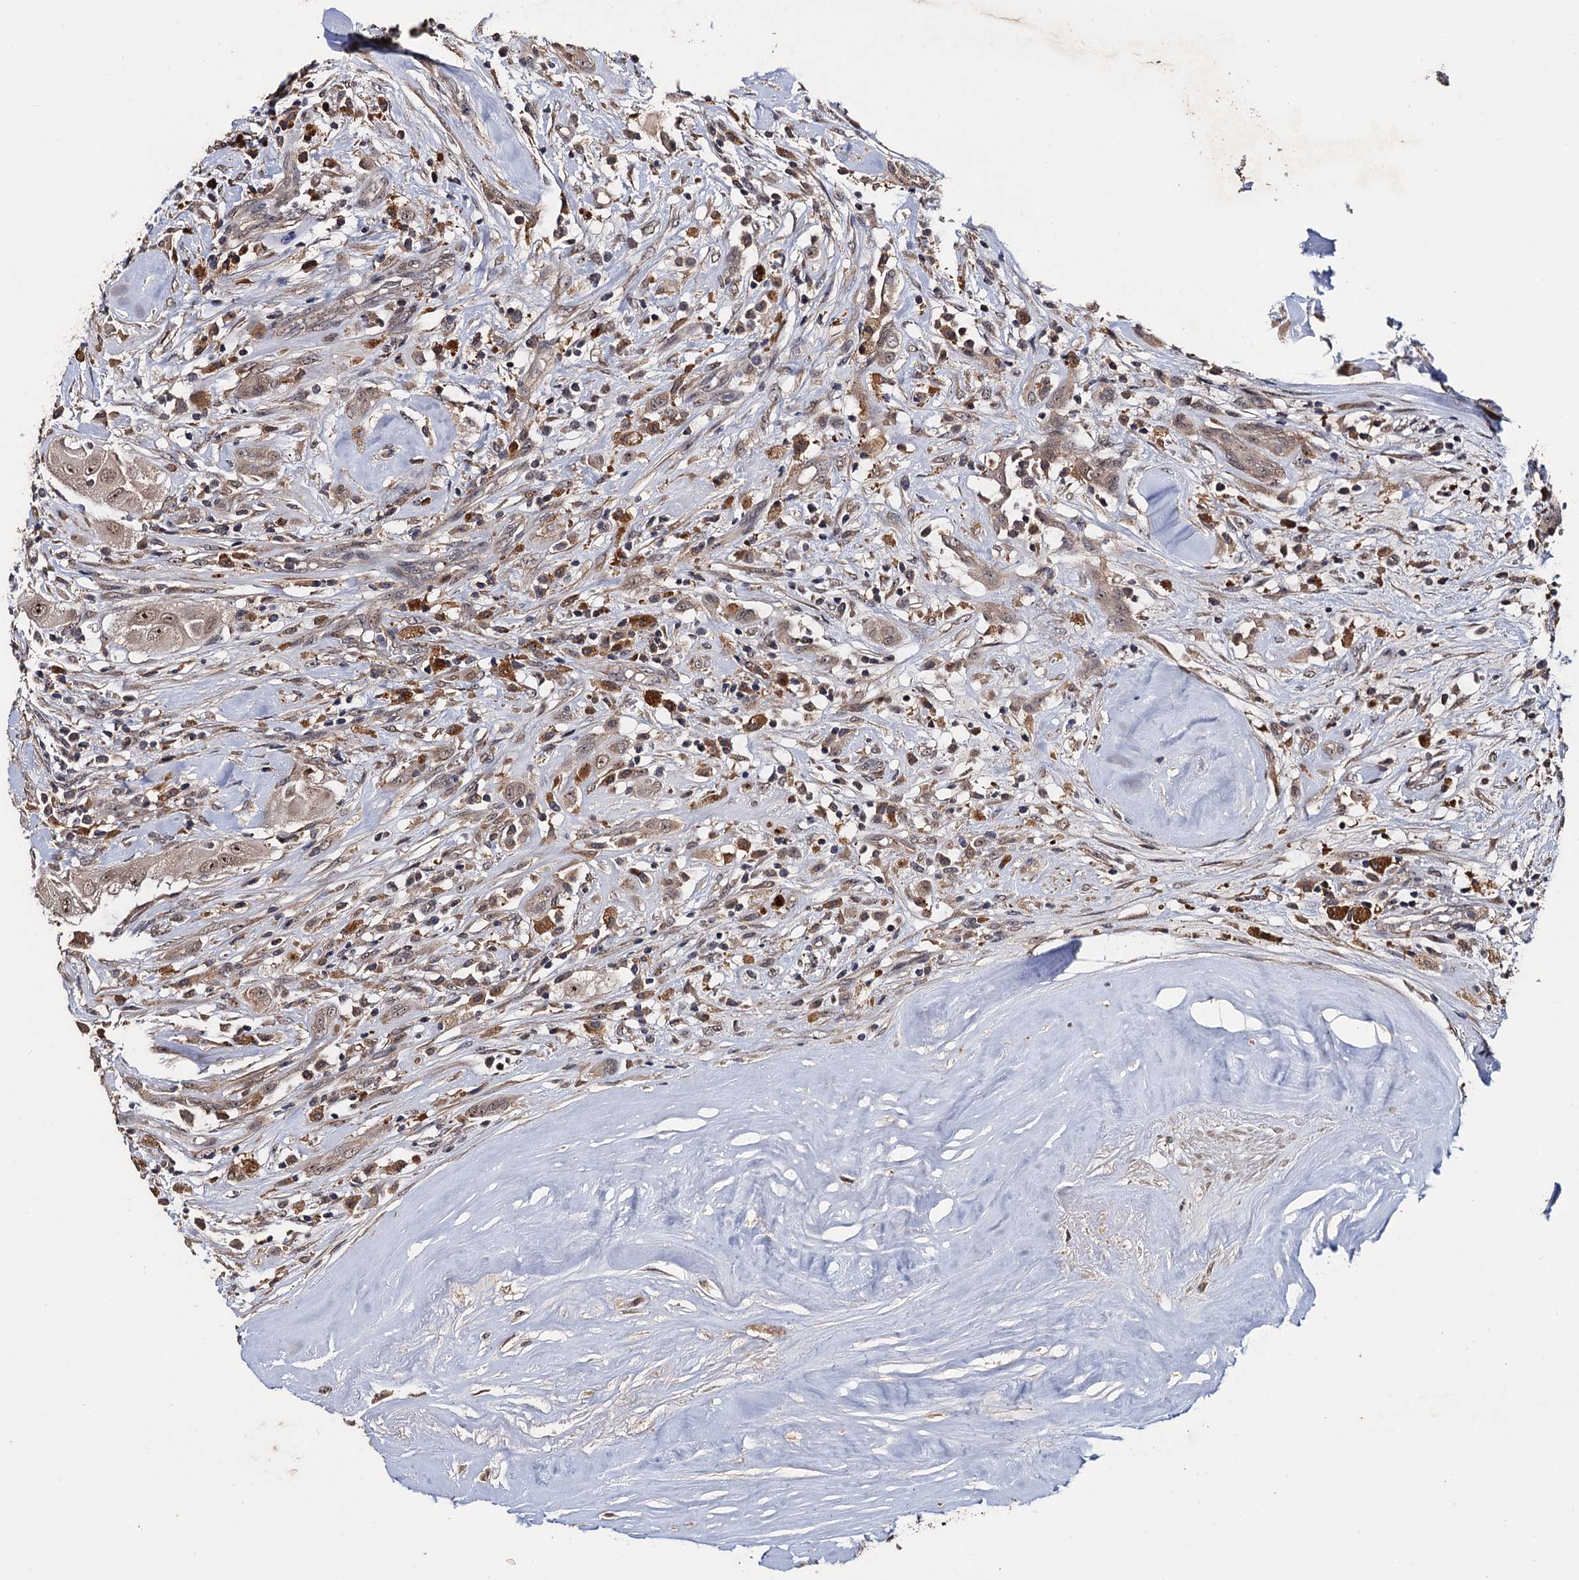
{"staining": {"intensity": "weak", "quantity": ">75%", "location": "cytoplasmic/membranous,nuclear"}, "tissue": "thyroid cancer", "cell_type": "Tumor cells", "image_type": "cancer", "snomed": [{"axis": "morphology", "description": "Papillary adenocarcinoma, NOS"}, {"axis": "topography", "description": "Thyroid gland"}], "caption": "Immunohistochemistry of human papillary adenocarcinoma (thyroid) demonstrates low levels of weak cytoplasmic/membranous and nuclear staining in about >75% of tumor cells.", "gene": "LRRC63", "patient": {"sex": "female", "age": 59}}